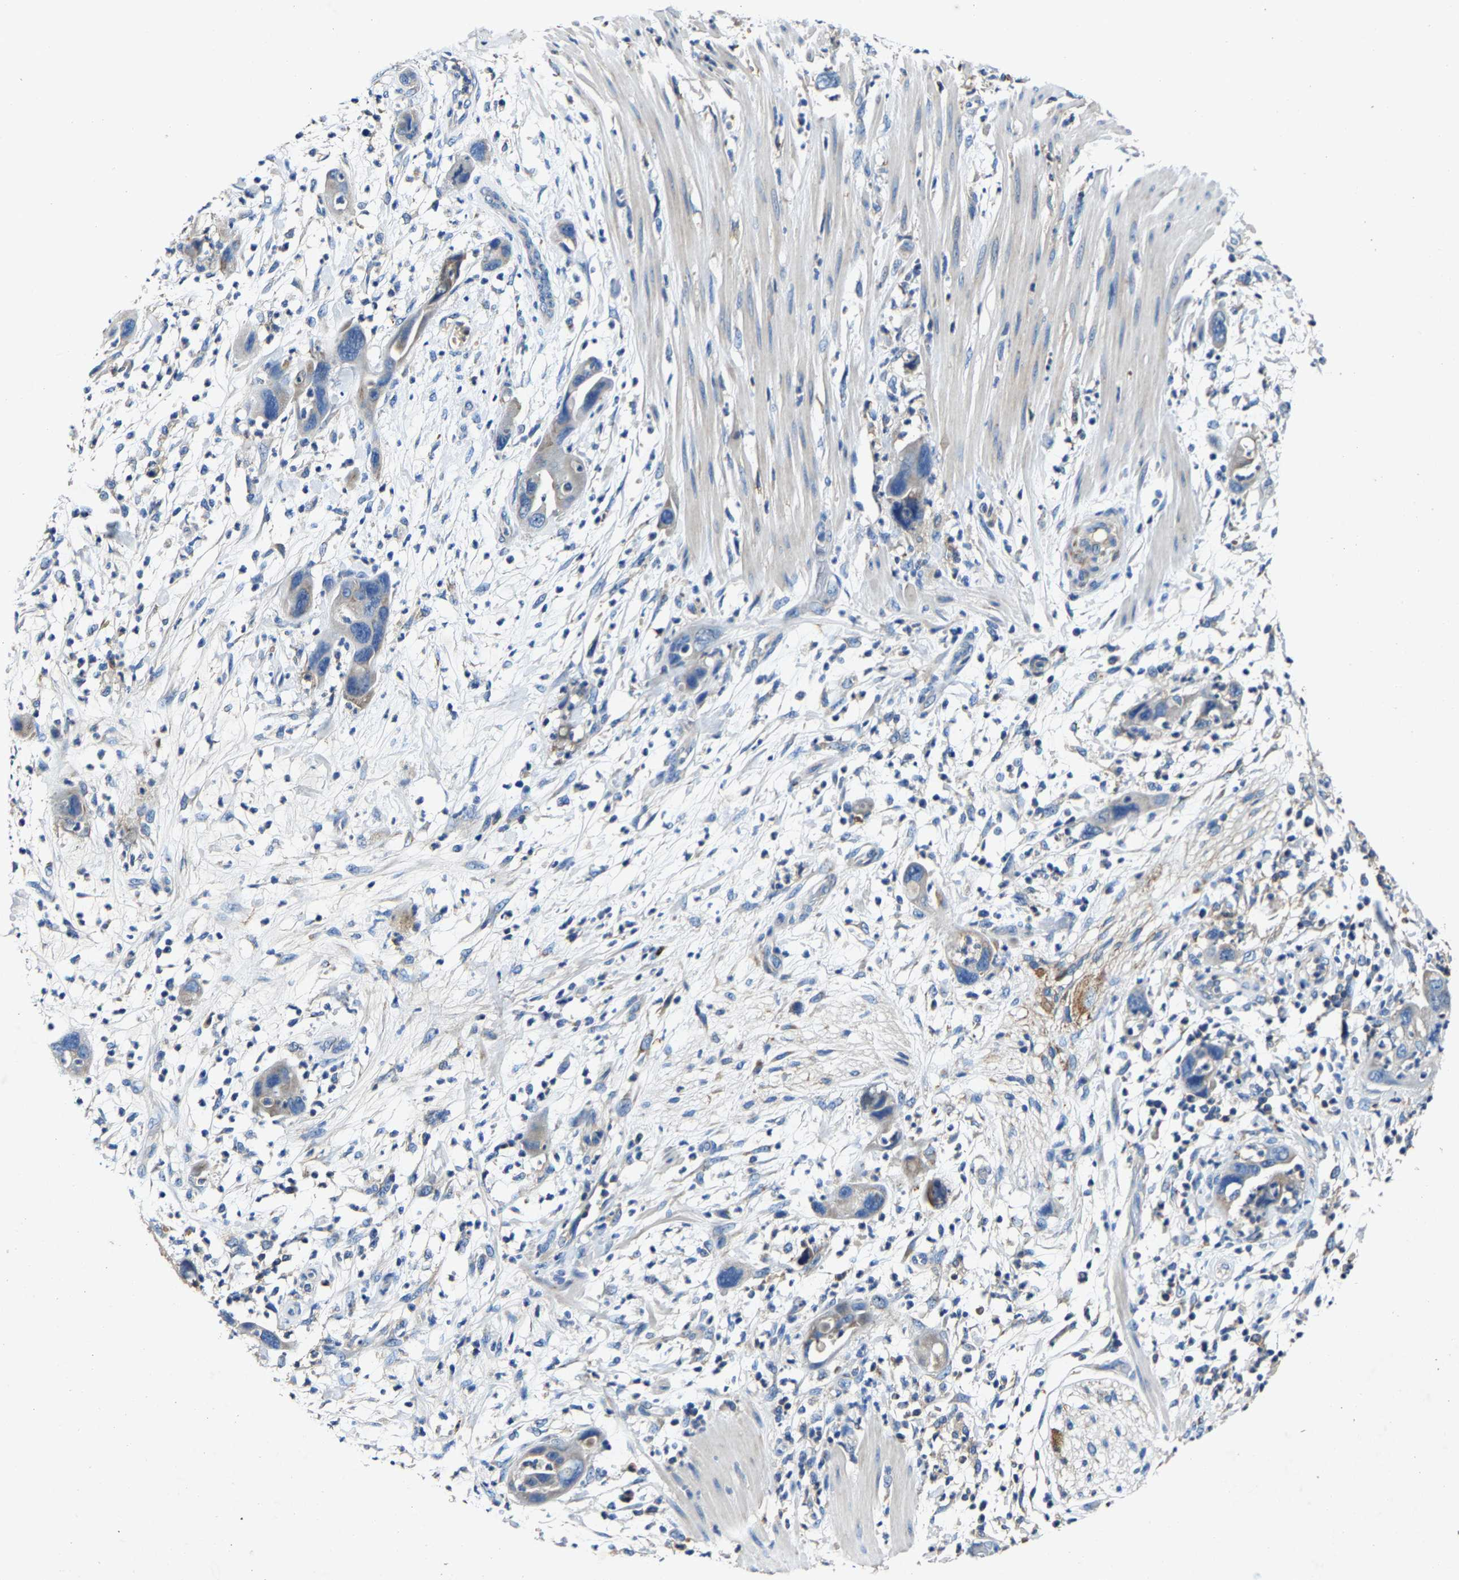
{"staining": {"intensity": "negative", "quantity": "none", "location": "none"}, "tissue": "pancreatic cancer", "cell_type": "Tumor cells", "image_type": "cancer", "snomed": [{"axis": "morphology", "description": "Adenocarcinoma, NOS"}, {"axis": "topography", "description": "Pancreas"}], "caption": "This is a image of IHC staining of pancreatic adenocarcinoma, which shows no expression in tumor cells.", "gene": "SLC25A25", "patient": {"sex": "female", "age": 71}}